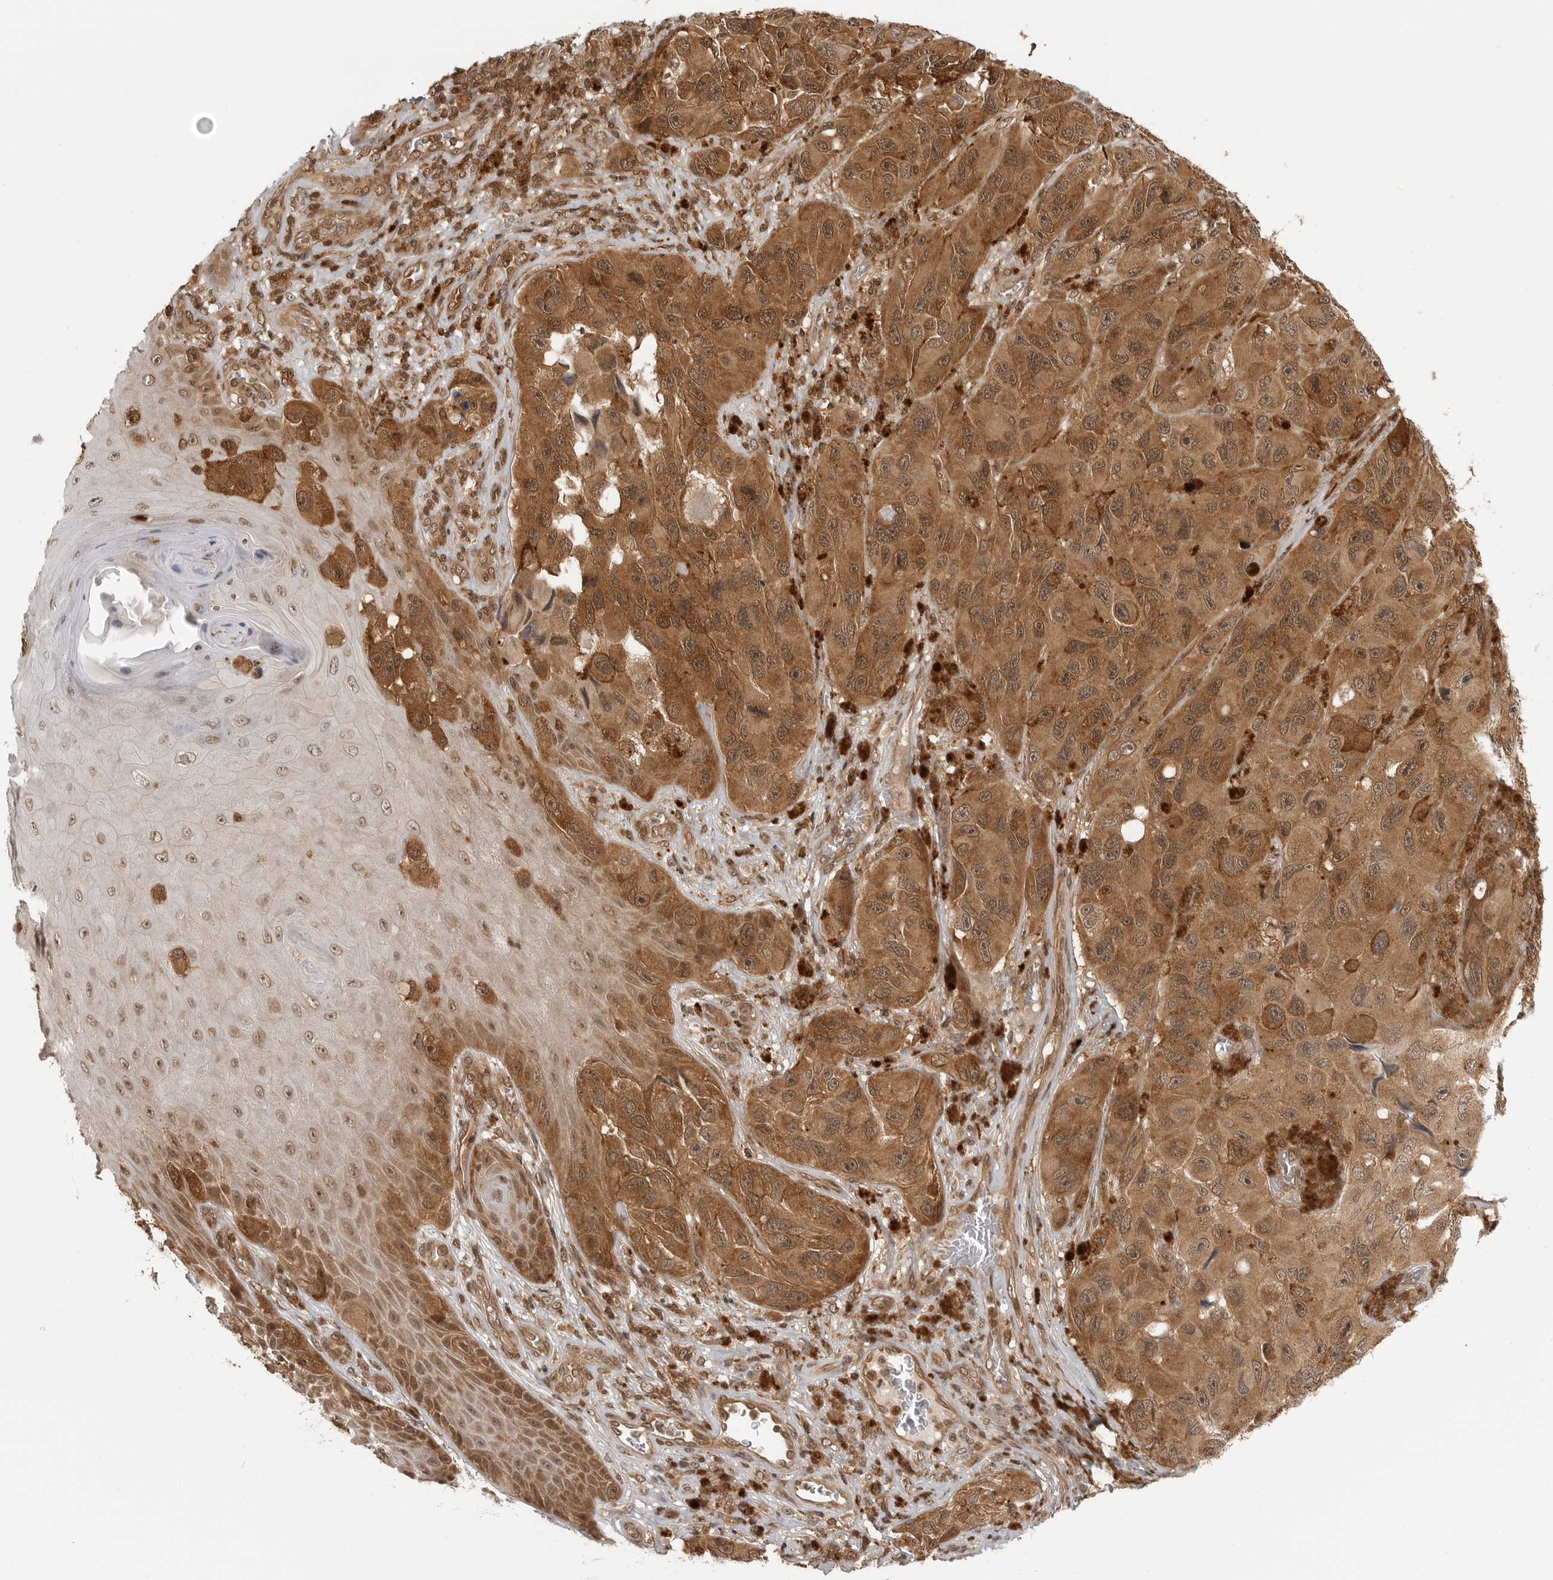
{"staining": {"intensity": "moderate", "quantity": ">75%", "location": "cytoplasmic/membranous"}, "tissue": "melanoma", "cell_type": "Tumor cells", "image_type": "cancer", "snomed": [{"axis": "morphology", "description": "Malignant melanoma, NOS"}, {"axis": "topography", "description": "Skin"}], "caption": "A micrograph of human malignant melanoma stained for a protein shows moderate cytoplasmic/membranous brown staining in tumor cells. The staining was performed using DAB, with brown indicating positive protein expression. Nuclei are stained blue with hematoxylin.", "gene": "SZRD1", "patient": {"sex": "female", "age": 73}}